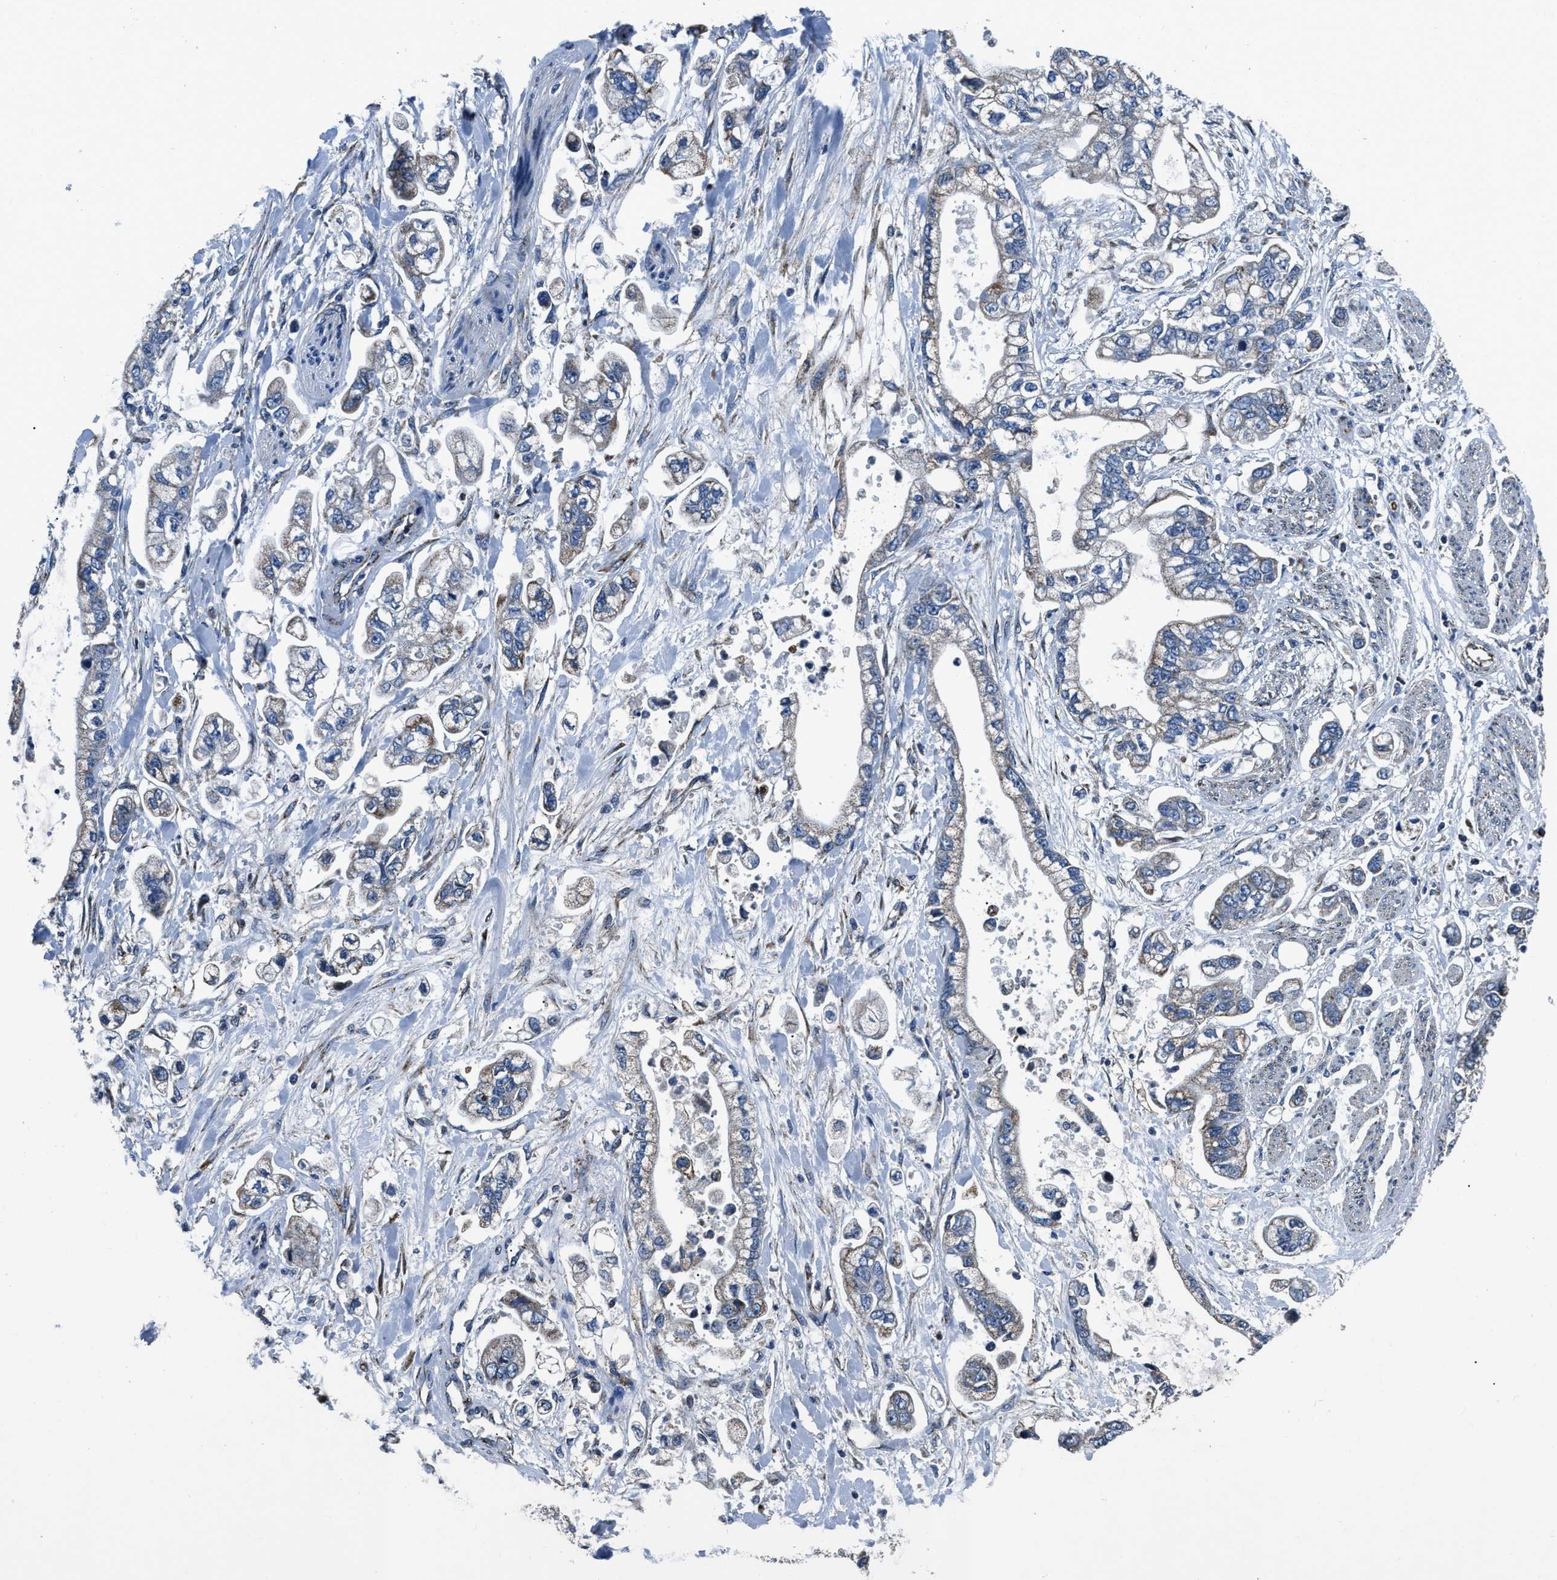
{"staining": {"intensity": "weak", "quantity": "<25%", "location": "cytoplasmic/membranous"}, "tissue": "stomach cancer", "cell_type": "Tumor cells", "image_type": "cancer", "snomed": [{"axis": "morphology", "description": "Normal tissue, NOS"}, {"axis": "morphology", "description": "Adenocarcinoma, NOS"}, {"axis": "topography", "description": "Stomach"}], "caption": "There is no significant positivity in tumor cells of adenocarcinoma (stomach).", "gene": "OGDH", "patient": {"sex": "male", "age": 62}}